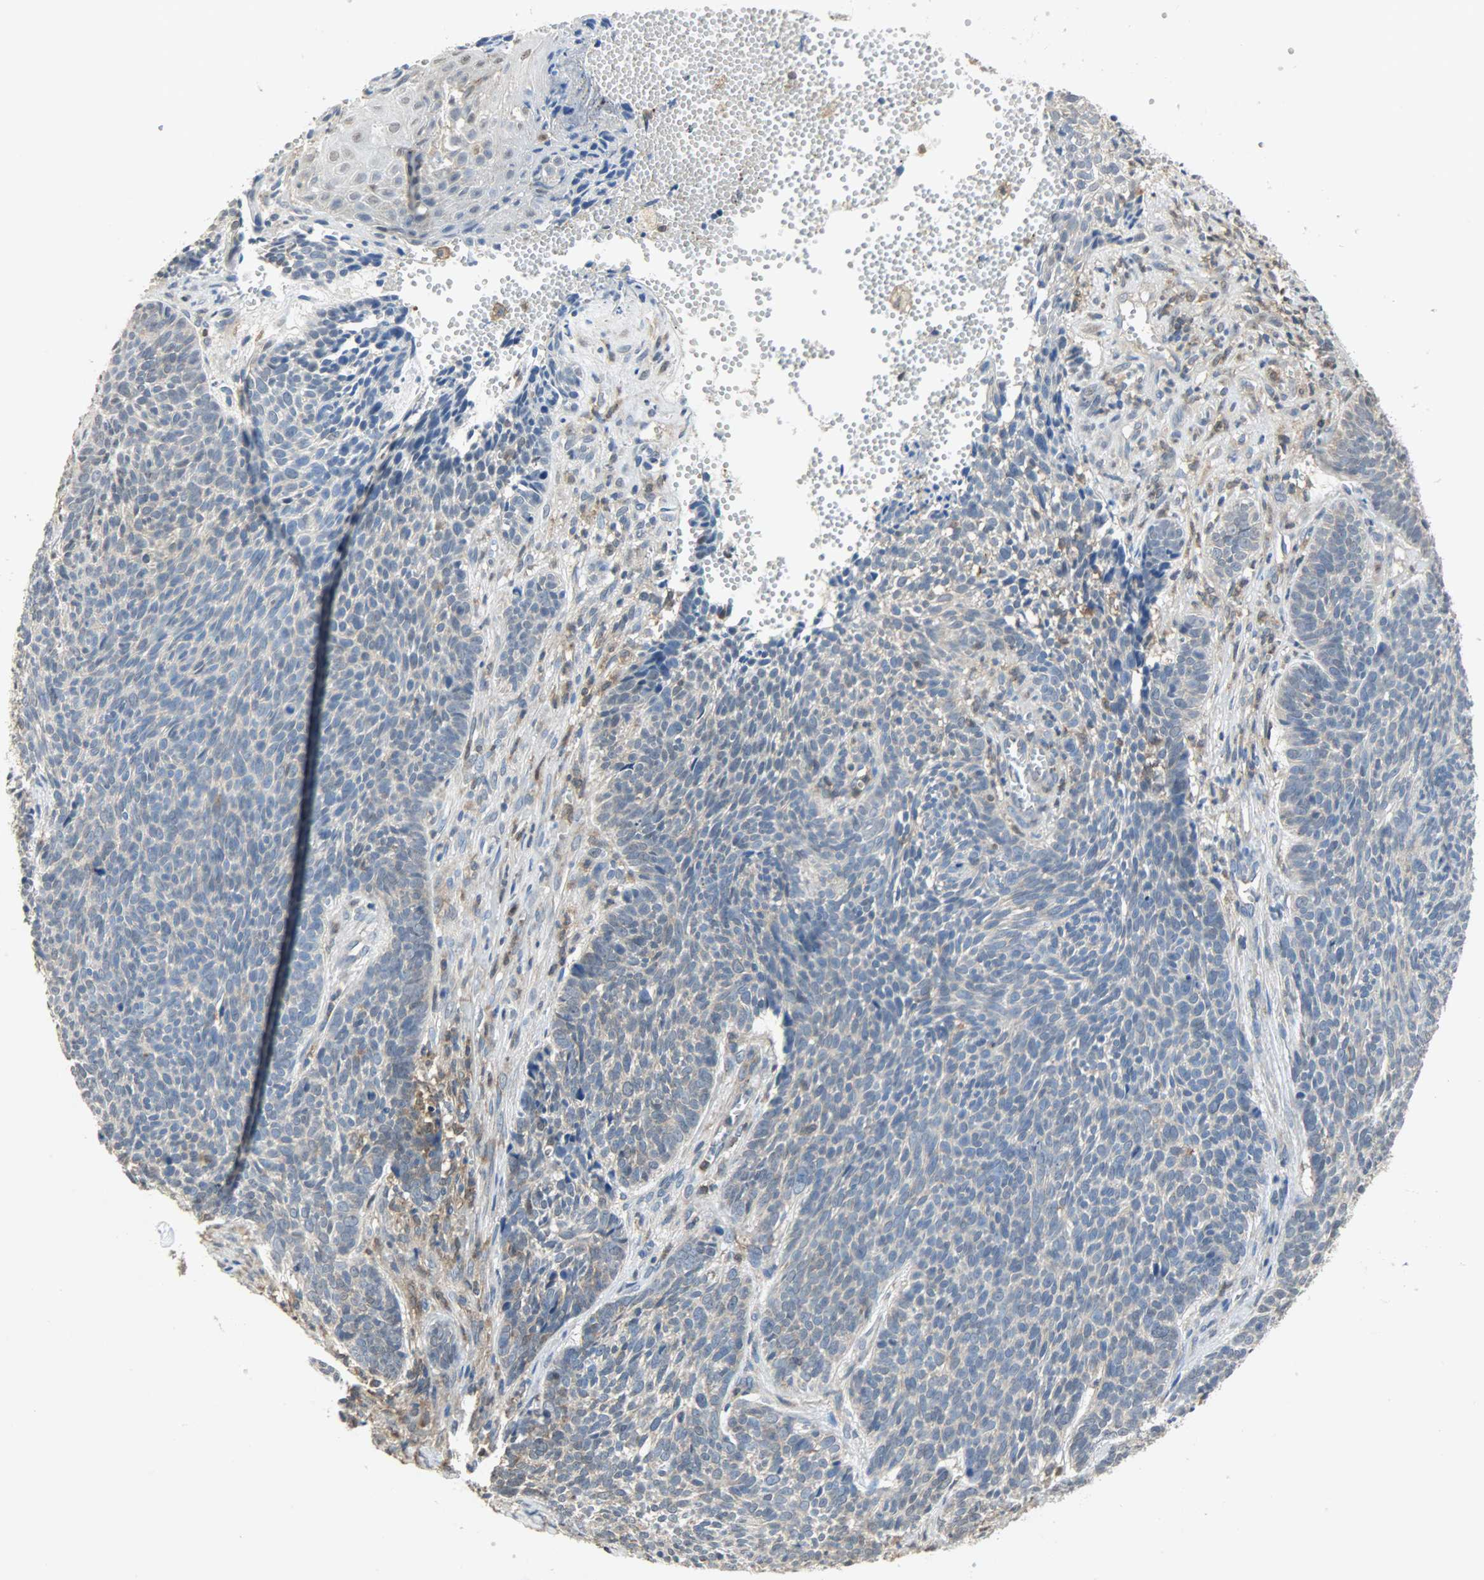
{"staining": {"intensity": "moderate", "quantity": ">75%", "location": "cytoplasmic/membranous"}, "tissue": "skin cancer", "cell_type": "Tumor cells", "image_type": "cancer", "snomed": [{"axis": "morphology", "description": "Basal cell carcinoma"}, {"axis": "topography", "description": "Skin"}], "caption": "A medium amount of moderate cytoplasmic/membranous expression is present in approximately >75% of tumor cells in skin cancer (basal cell carcinoma) tissue.", "gene": "TRIM21", "patient": {"sex": "male", "age": 84}}